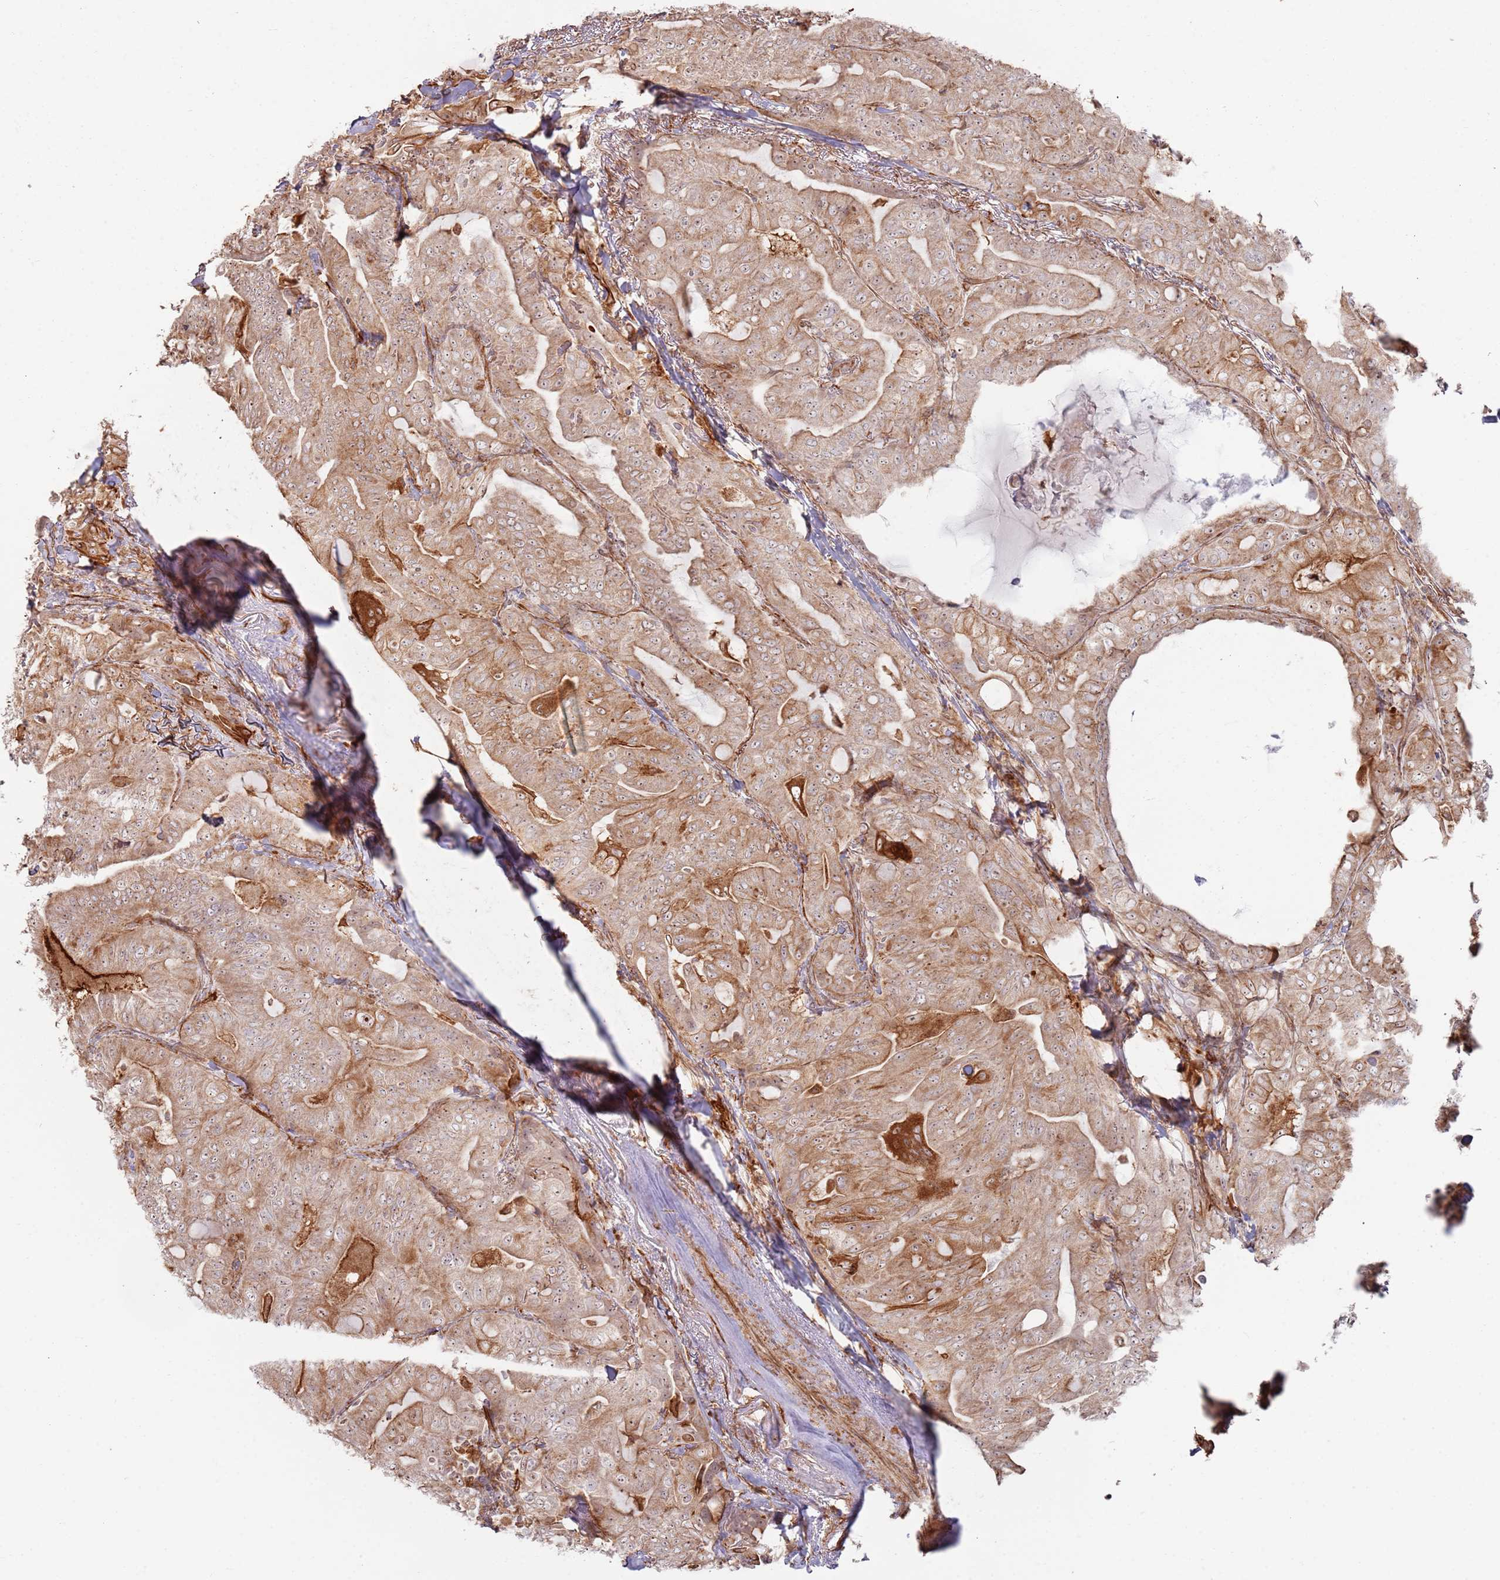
{"staining": {"intensity": "moderate", "quantity": ">75%", "location": "cytoplasmic/membranous,nuclear"}, "tissue": "thyroid cancer", "cell_type": "Tumor cells", "image_type": "cancer", "snomed": [{"axis": "morphology", "description": "Papillary adenocarcinoma, NOS"}, {"axis": "topography", "description": "Thyroid gland"}], "caption": "Human thyroid cancer stained for a protein (brown) demonstrates moderate cytoplasmic/membranous and nuclear positive staining in approximately >75% of tumor cells.", "gene": "PHF21A", "patient": {"sex": "female", "age": 68}}